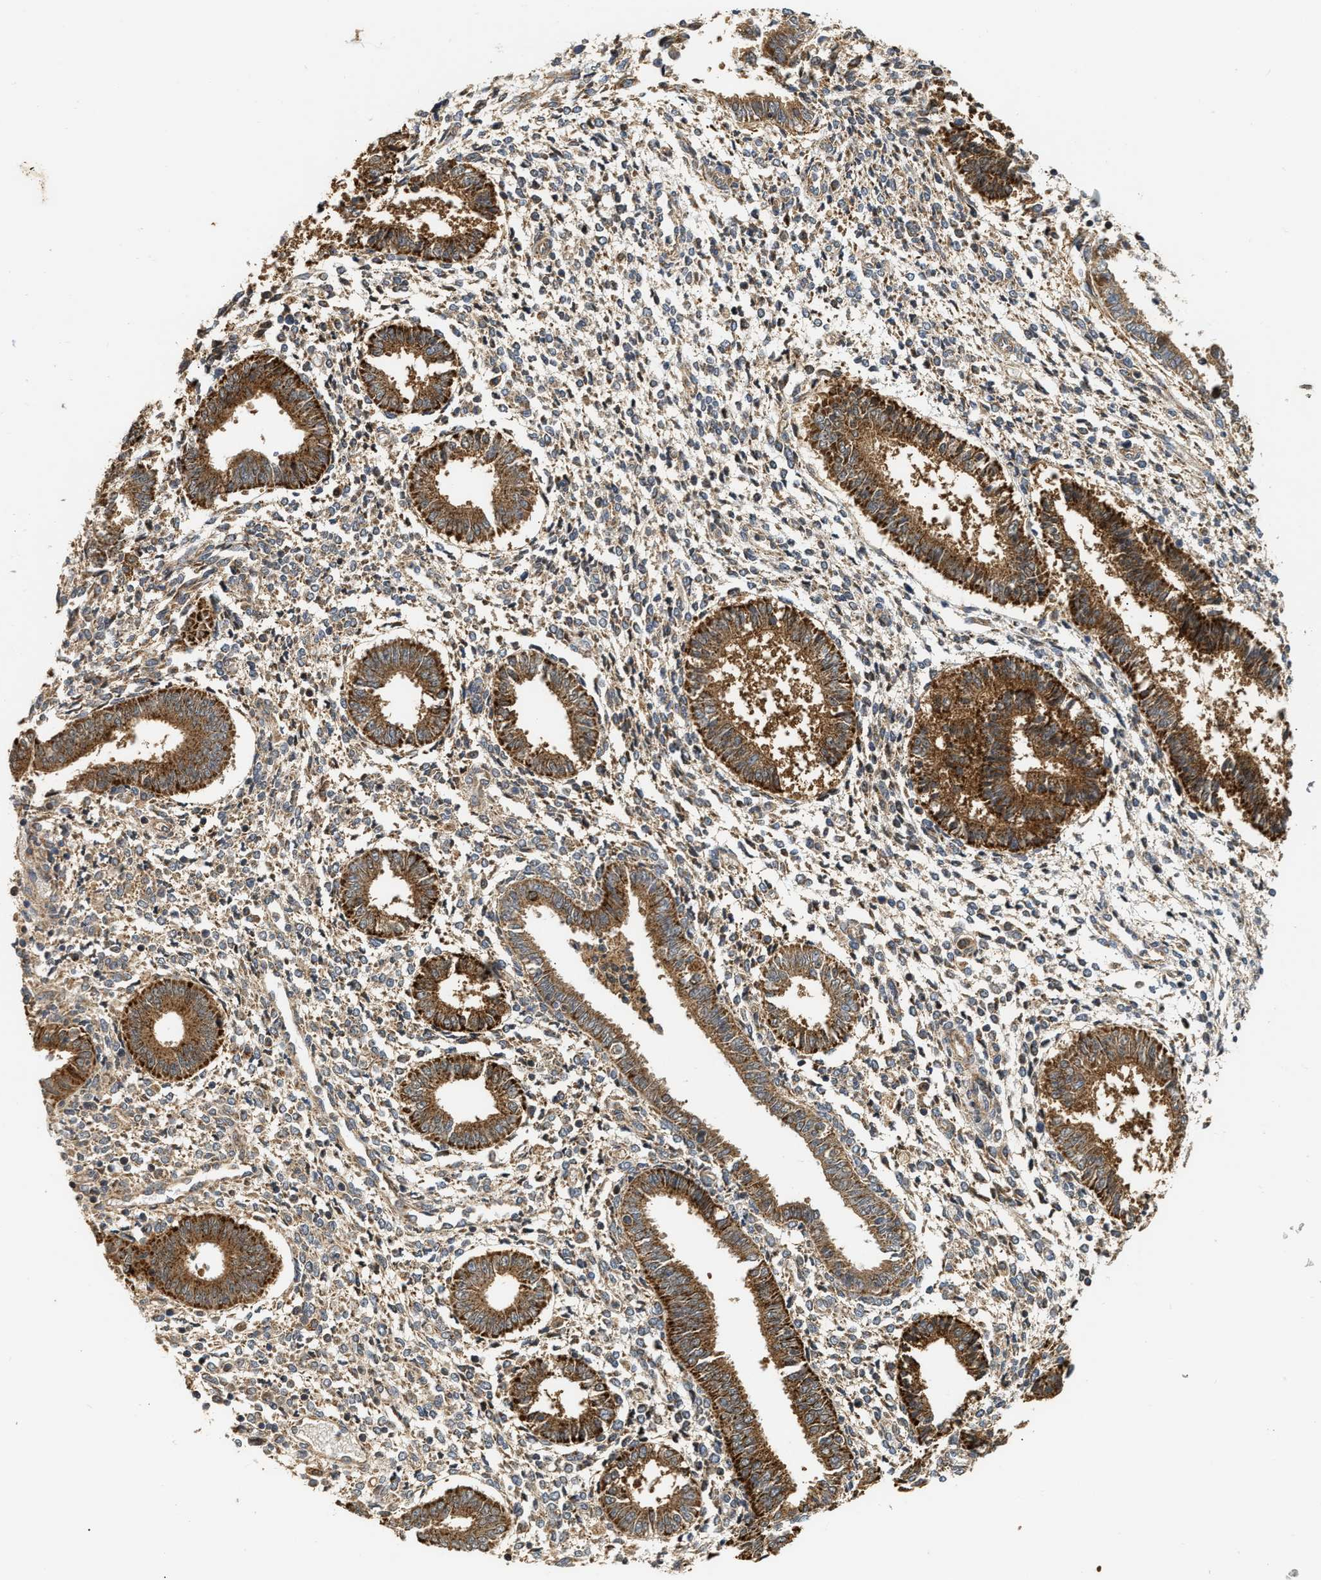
{"staining": {"intensity": "moderate", "quantity": "25%-75%", "location": "cytoplasmic/membranous"}, "tissue": "endometrium", "cell_type": "Cells in endometrial stroma", "image_type": "normal", "snomed": [{"axis": "morphology", "description": "Normal tissue, NOS"}, {"axis": "topography", "description": "Endometrium"}], "caption": "A histopathology image of endometrium stained for a protein displays moderate cytoplasmic/membranous brown staining in cells in endometrial stroma. (Brightfield microscopy of DAB IHC at high magnification).", "gene": "EXTL2", "patient": {"sex": "female", "age": 35}}